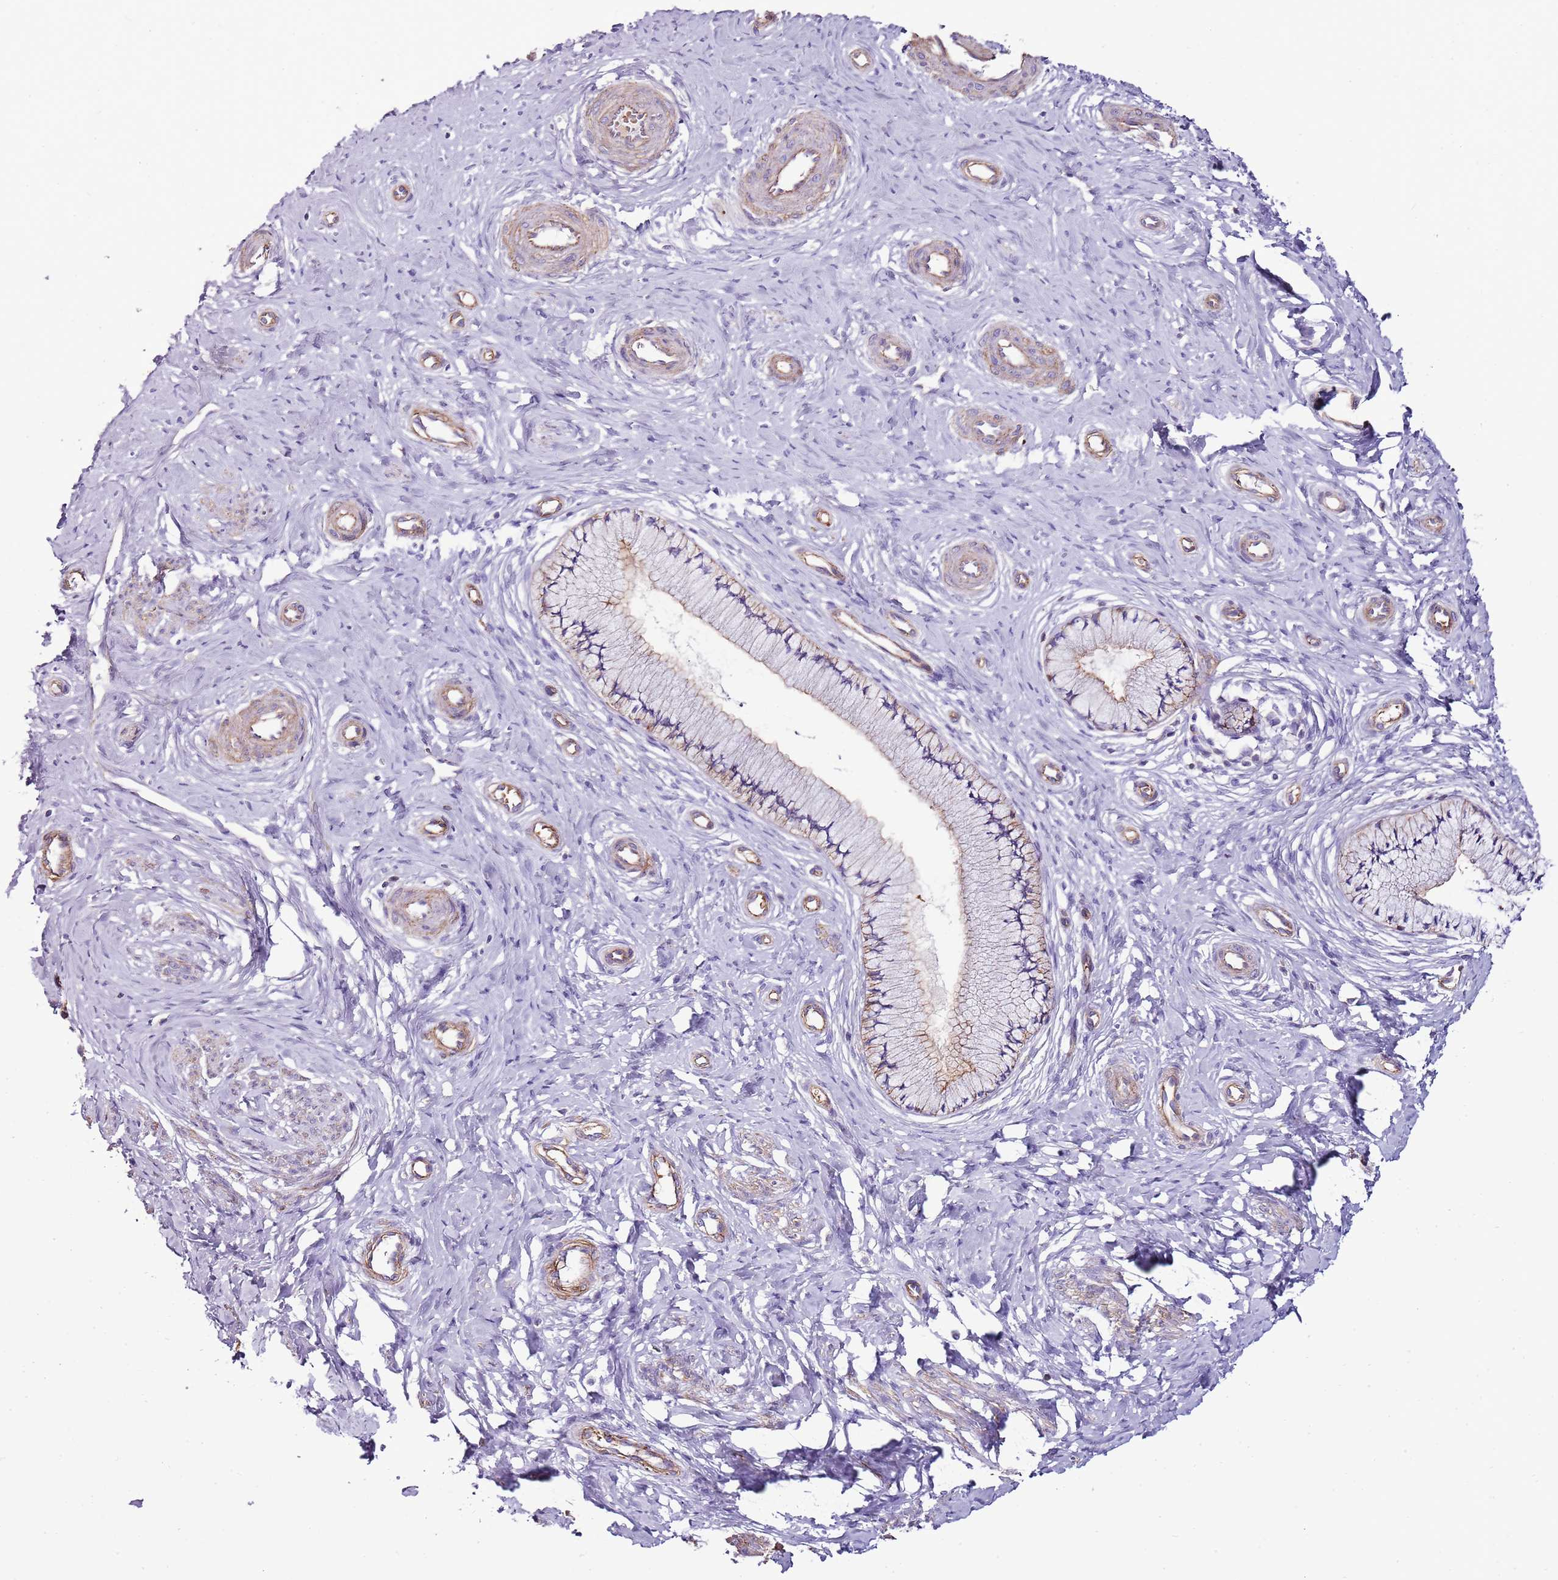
{"staining": {"intensity": "weak", "quantity": "25%-75%", "location": "cytoplasmic/membranous"}, "tissue": "cervix", "cell_type": "Glandular cells", "image_type": "normal", "snomed": [{"axis": "morphology", "description": "Normal tissue, NOS"}, {"axis": "topography", "description": "Cervix"}], "caption": "Brown immunohistochemical staining in benign human cervix shows weak cytoplasmic/membranous positivity in approximately 25%-75% of glandular cells.", "gene": "GFRAL", "patient": {"sex": "female", "age": 36}}